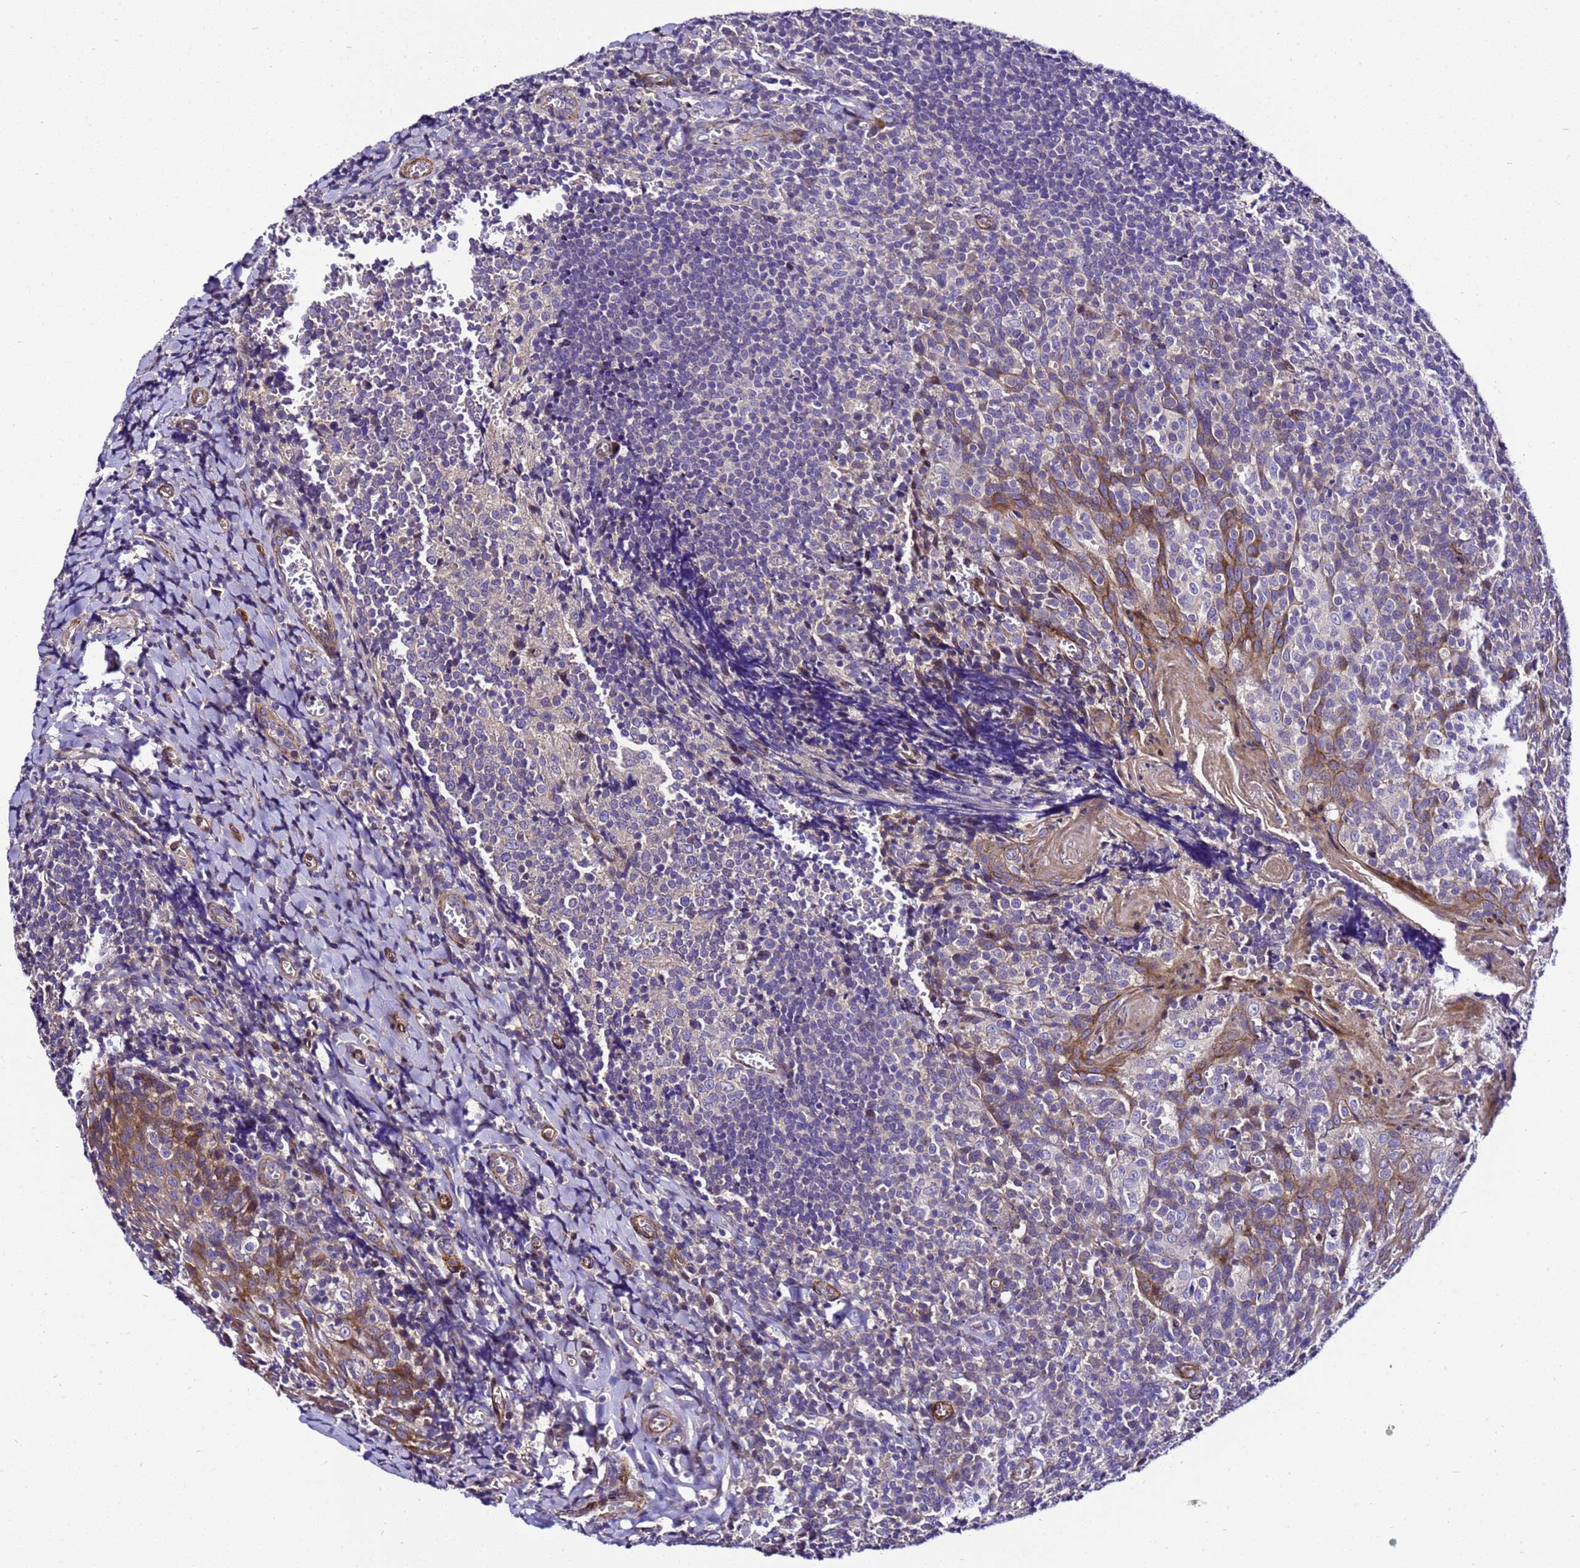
{"staining": {"intensity": "negative", "quantity": "none", "location": "none"}, "tissue": "tonsil", "cell_type": "Germinal center cells", "image_type": "normal", "snomed": [{"axis": "morphology", "description": "Normal tissue, NOS"}, {"axis": "topography", "description": "Tonsil"}], "caption": "Germinal center cells are negative for protein expression in benign human tonsil. The staining was performed using DAB (3,3'-diaminobenzidine) to visualize the protein expression in brown, while the nuclei were stained in blue with hematoxylin (Magnification: 20x).", "gene": "ZNF417", "patient": {"sex": "male", "age": 27}}